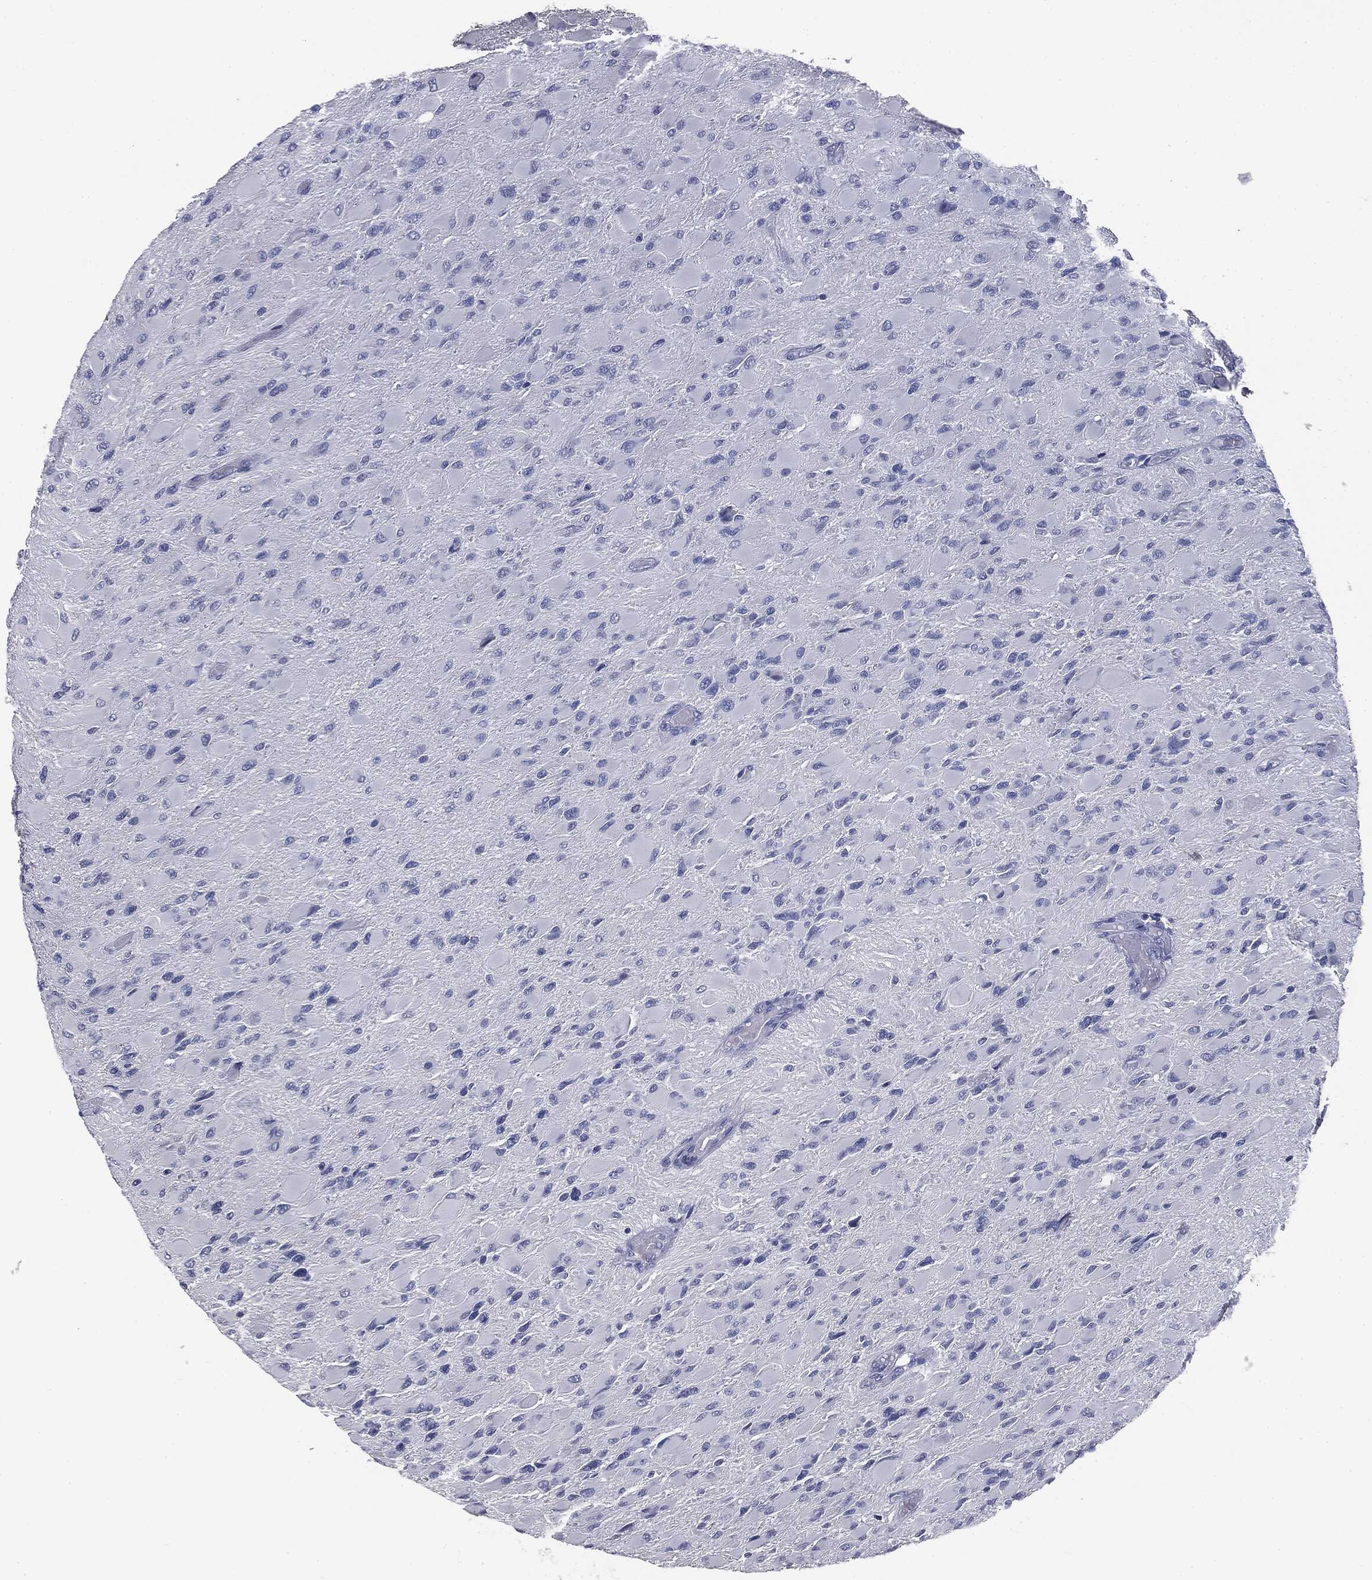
{"staining": {"intensity": "negative", "quantity": "none", "location": "none"}, "tissue": "glioma", "cell_type": "Tumor cells", "image_type": "cancer", "snomed": [{"axis": "morphology", "description": "Glioma, malignant, High grade"}, {"axis": "topography", "description": "Cerebral cortex"}], "caption": "High-grade glioma (malignant) stained for a protein using immunohistochemistry demonstrates no positivity tumor cells.", "gene": "MUC1", "patient": {"sex": "female", "age": 36}}